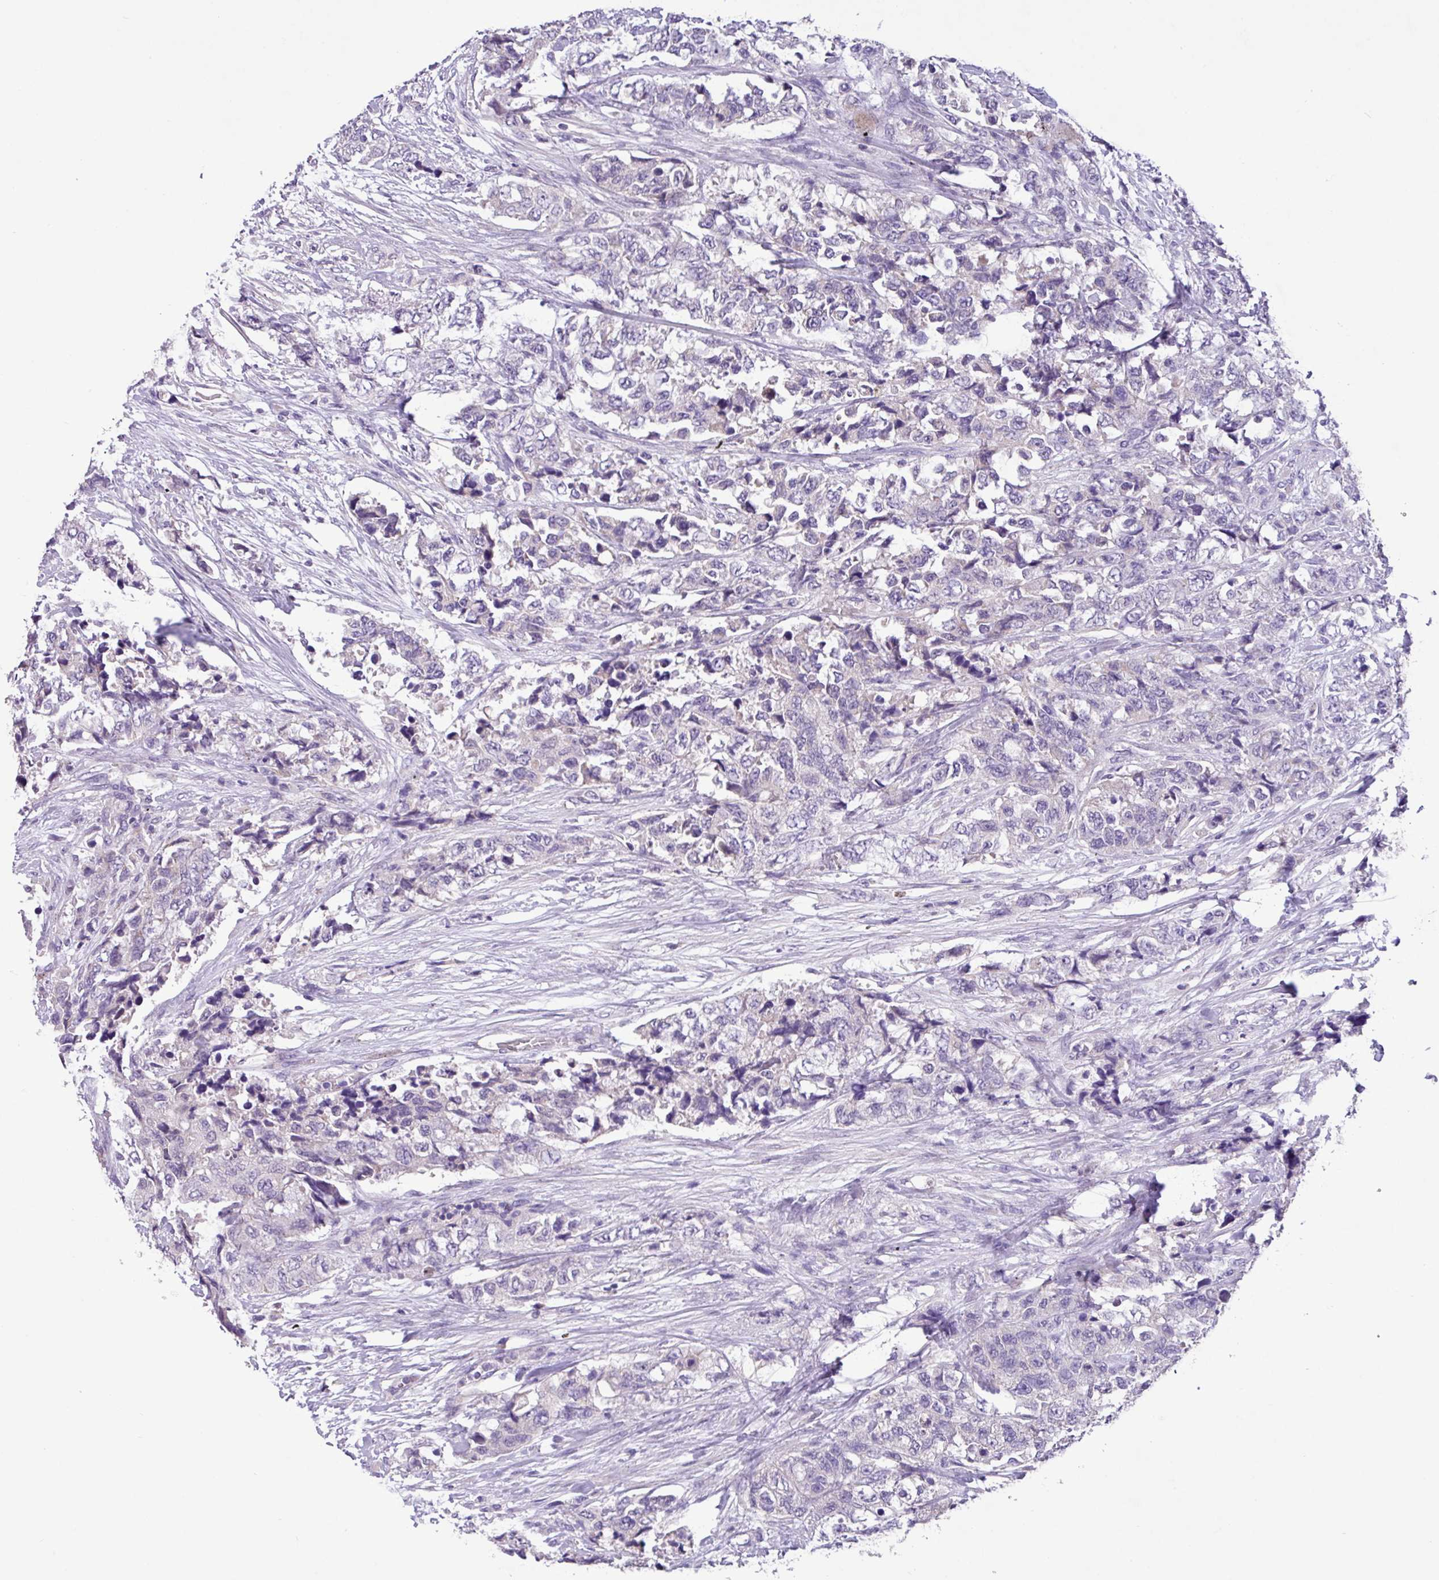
{"staining": {"intensity": "negative", "quantity": "none", "location": "none"}, "tissue": "urothelial cancer", "cell_type": "Tumor cells", "image_type": "cancer", "snomed": [{"axis": "morphology", "description": "Urothelial carcinoma, High grade"}, {"axis": "topography", "description": "Urinary bladder"}], "caption": "There is no significant expression in tumor cells of urothelial cancer. (DAB (3,3'-diaminobenzidine) immunohistochemistry visualized using brightfield microscopy, high magnification).", "gene": "PAX8", "patient": {"sex": "female", "age": 78}}